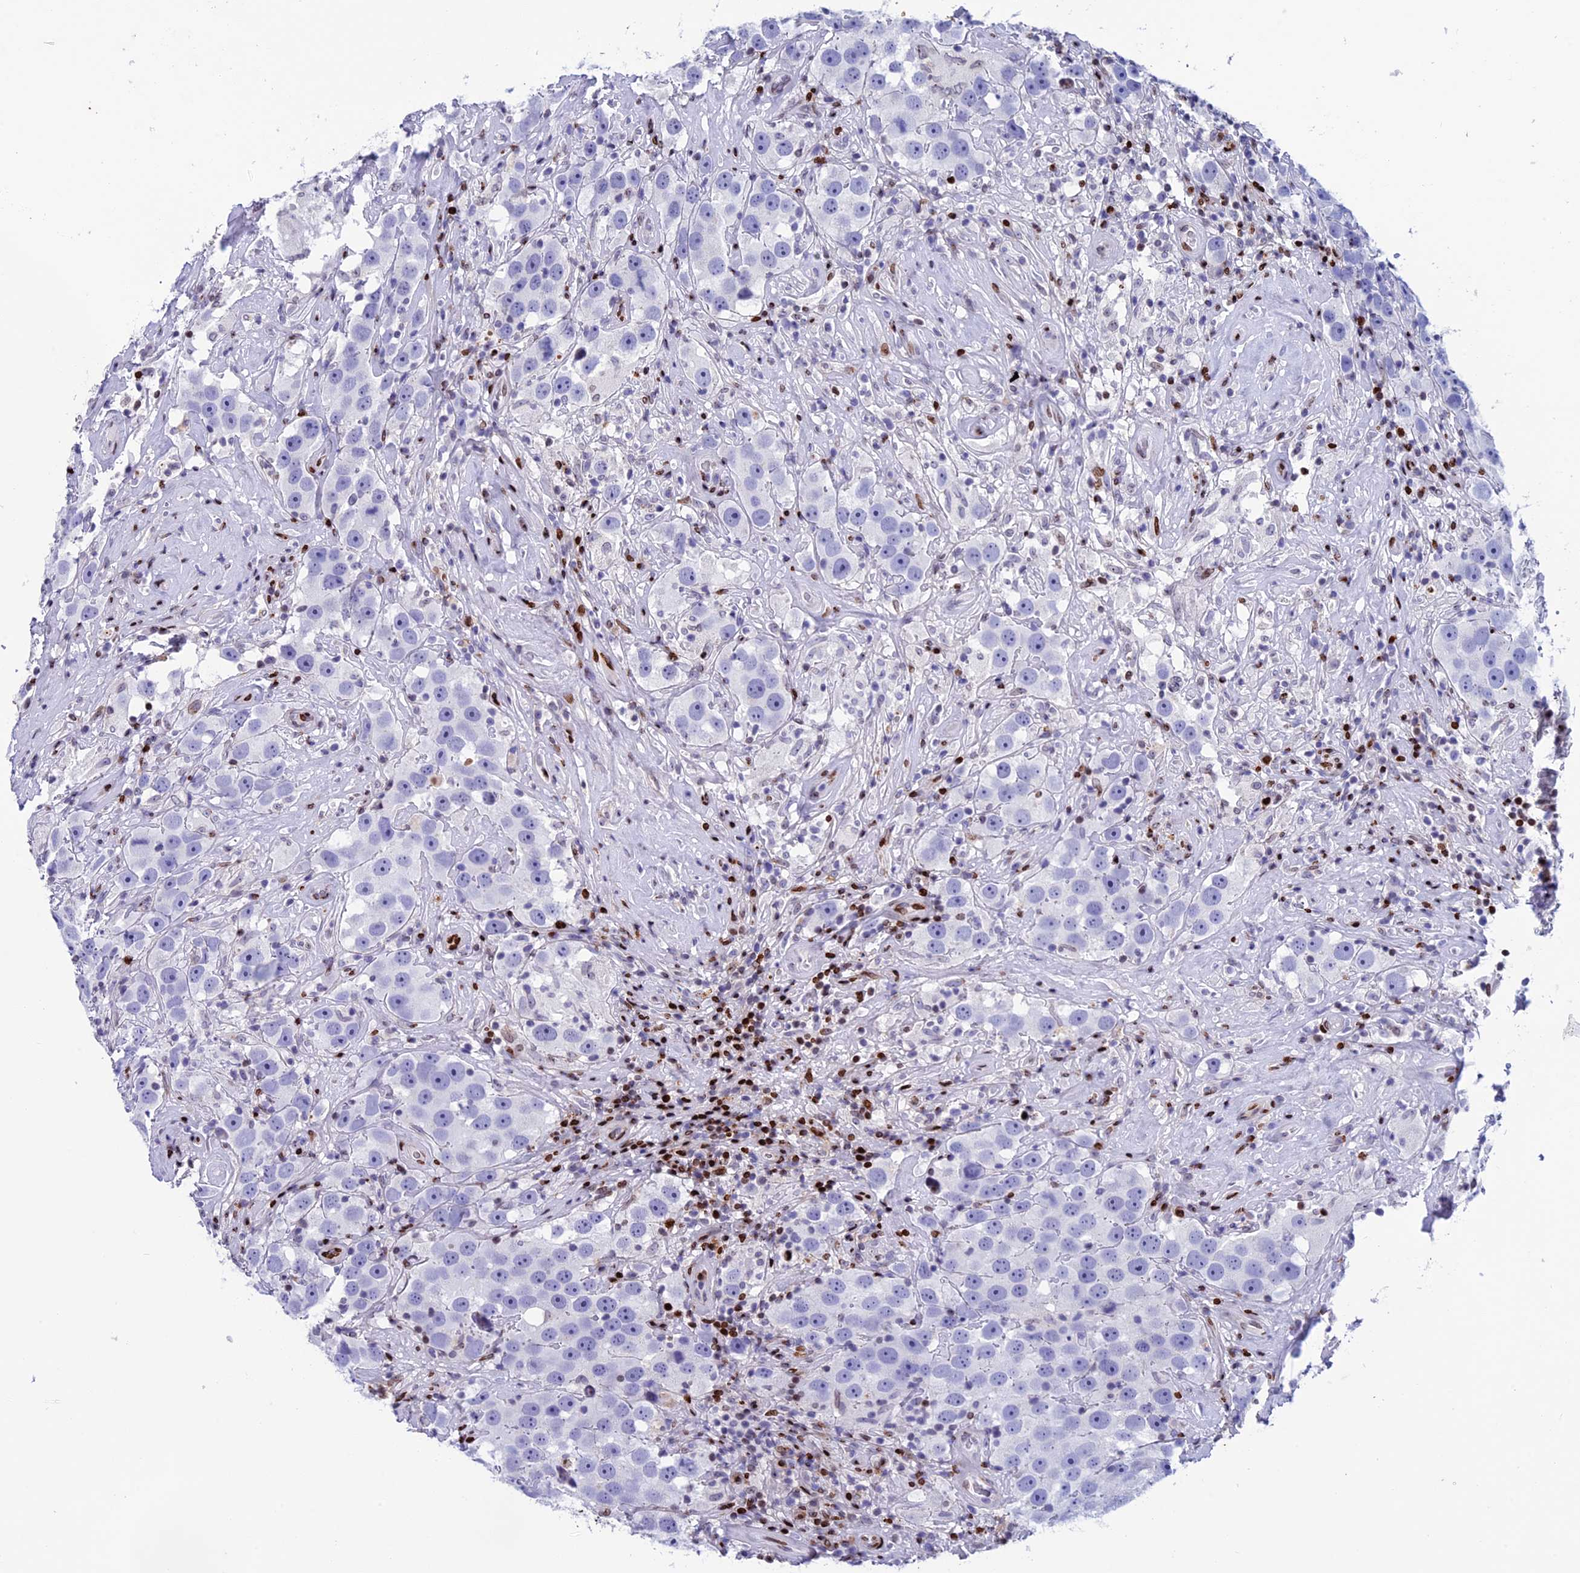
{"staining": {"intensity": "negative", "quantity": "none", "location": "none"}, "tissue": "testis cancer", "cell_type": "Tumor cells", "image_type": "cancer", "snomed": [{"axis": "morphology", "description": "Seminoma, NOS"}, {"axis": "topography", "description": "Testis"}], "caption": "Immunohistochemistry histopathology image of testis cancer (seminoma) stained for a protein (brown), which demonstrates no expression in tumor cells.", "gene": "BTBD3", "patient": {"sex": "male", "age": 49}}